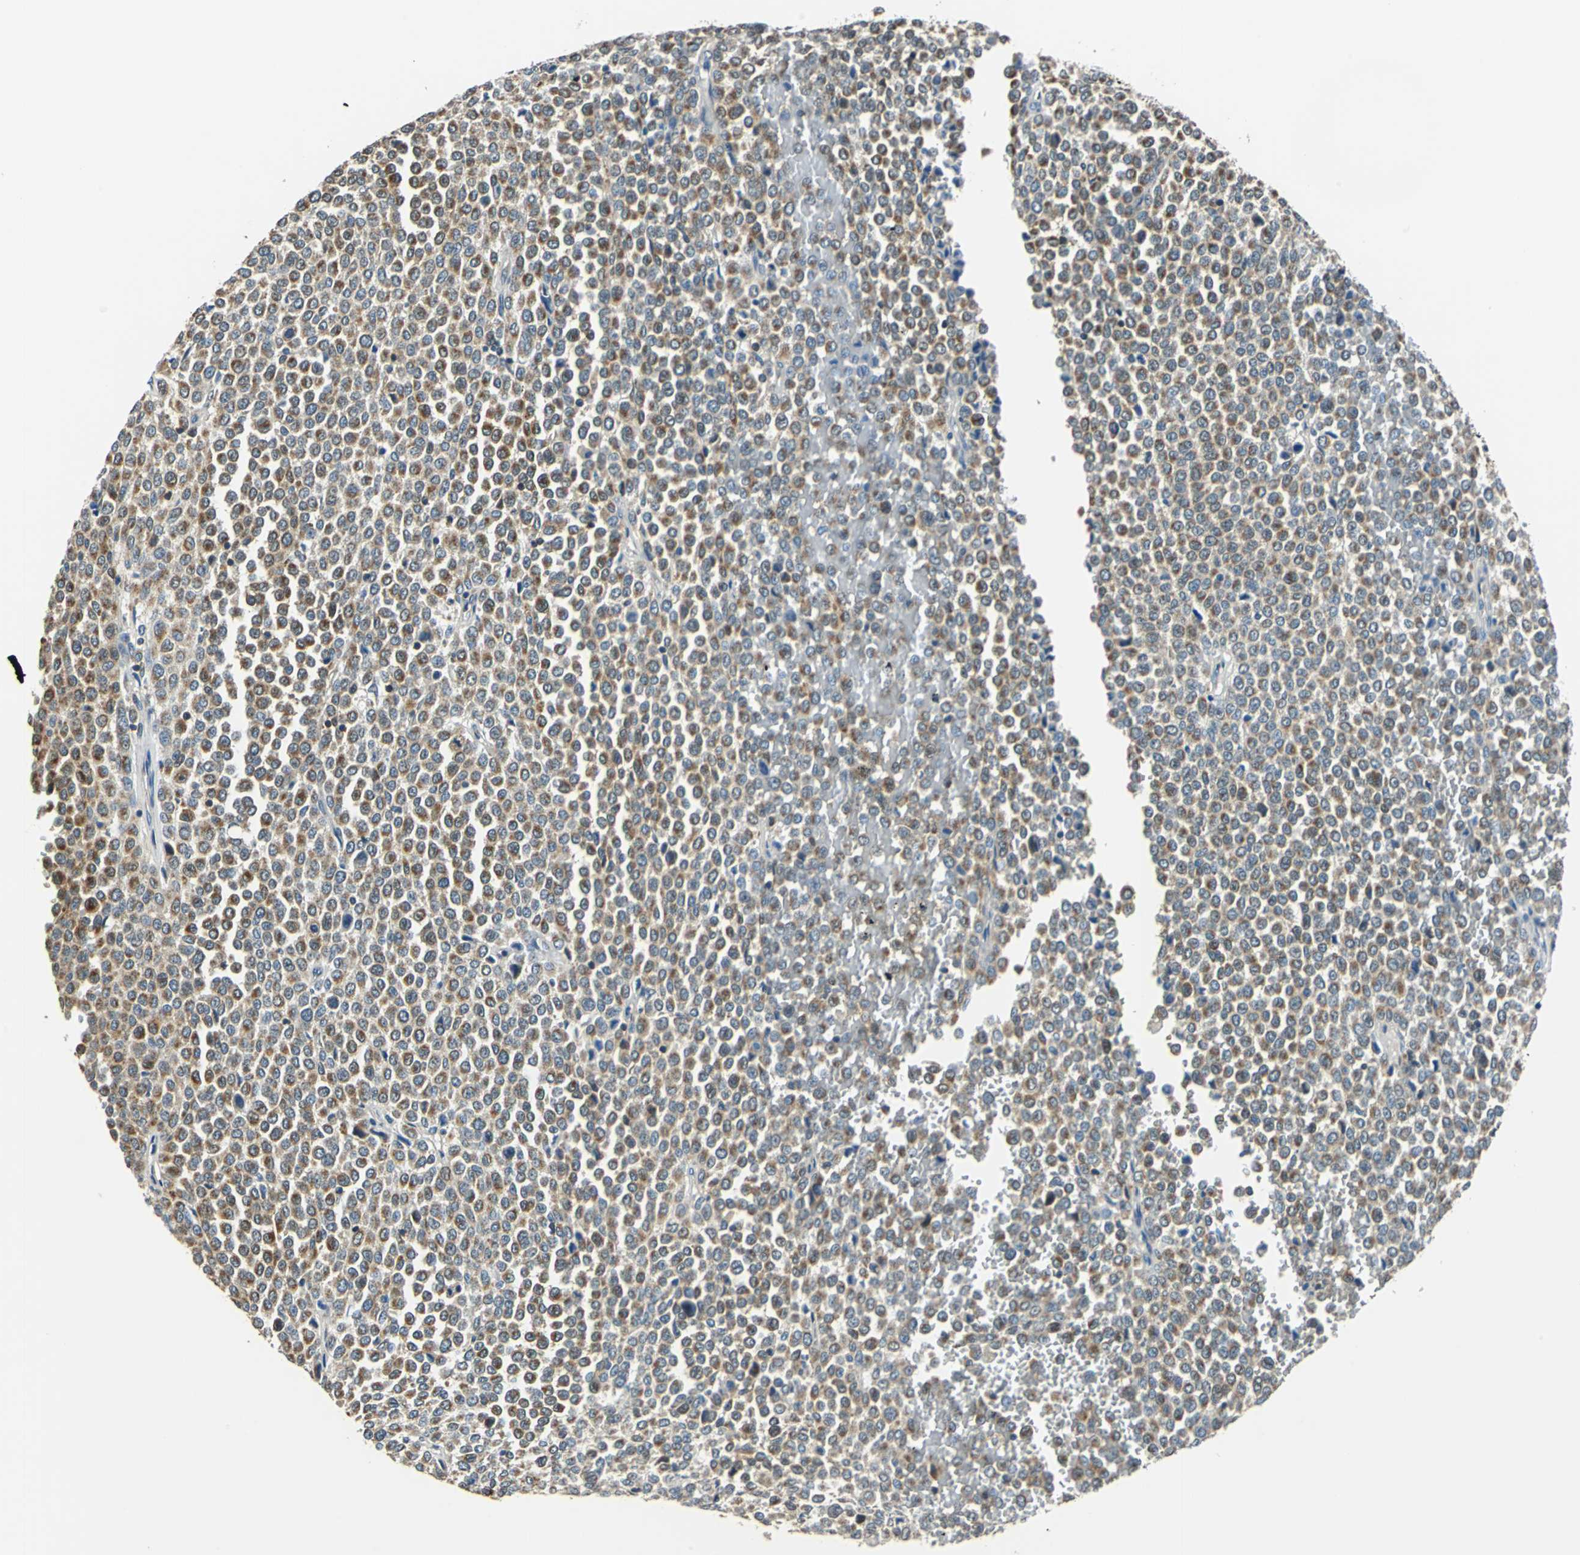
{"staining": {"intensity": "moderate", "quantity": "25%-75%", "location": "cytoplasmic/membranous"}, "tissue": "melanoma", "cell_type": "Tumor cells", "image_type": "cancer", "snomed": [{"axis": "morphology", "description": "Malignant melanoma, Metastatic site"}, {"axis": "topography", "description": "Pancreas"}], "caption": "Moderate cytoplasmic/membranous protein staining is appreciated in approximately 25%-75% of tumor cells in malignant melanoma (metastatic site).", "gene": "CPA3", "patient": {"sex": "female", "age": 30}}